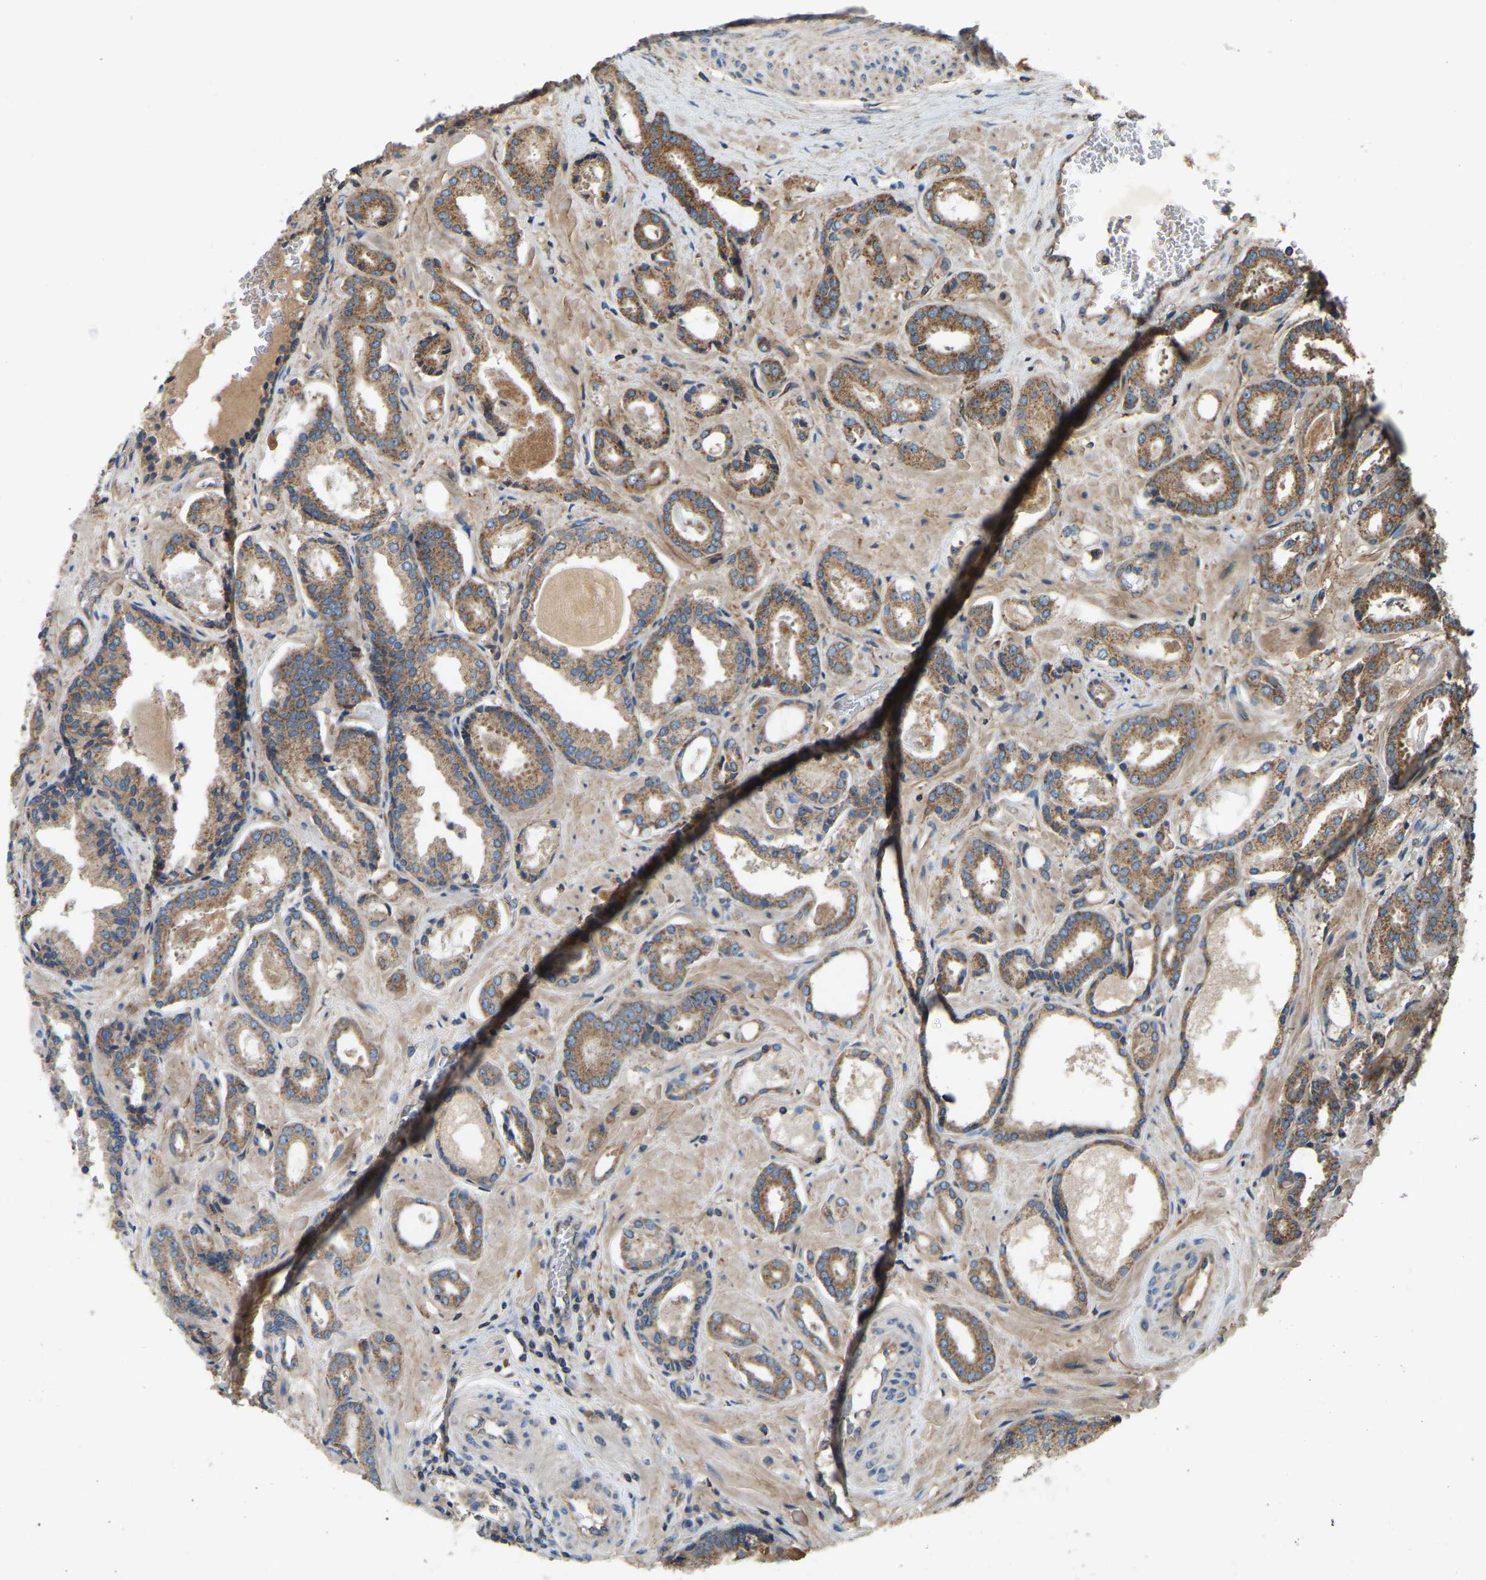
{"staining": {"intensity": "moderate", "quantity": ">75%", "location": "cytoplasmic/membranous"}, "tissue": "prostate cancer", "cell_type": "Tumor cells", "image_type": "cancer", "snomed": [{"axis": "morphology", "description": "Adenocarcinoma, Low grade"}, {"axis": "topography", "description": "Prostate"}], "caption": "An image of human low-grade adenocarcinoma (prostate) stained for a protein displays moderate cytoplasmic/membranous brown staining in tumor cells. (Brightfield microscopy of DAB IHC at high magnification).", "gene": "SAMD9L", "patient": {"sex": "male", "age": 53}}